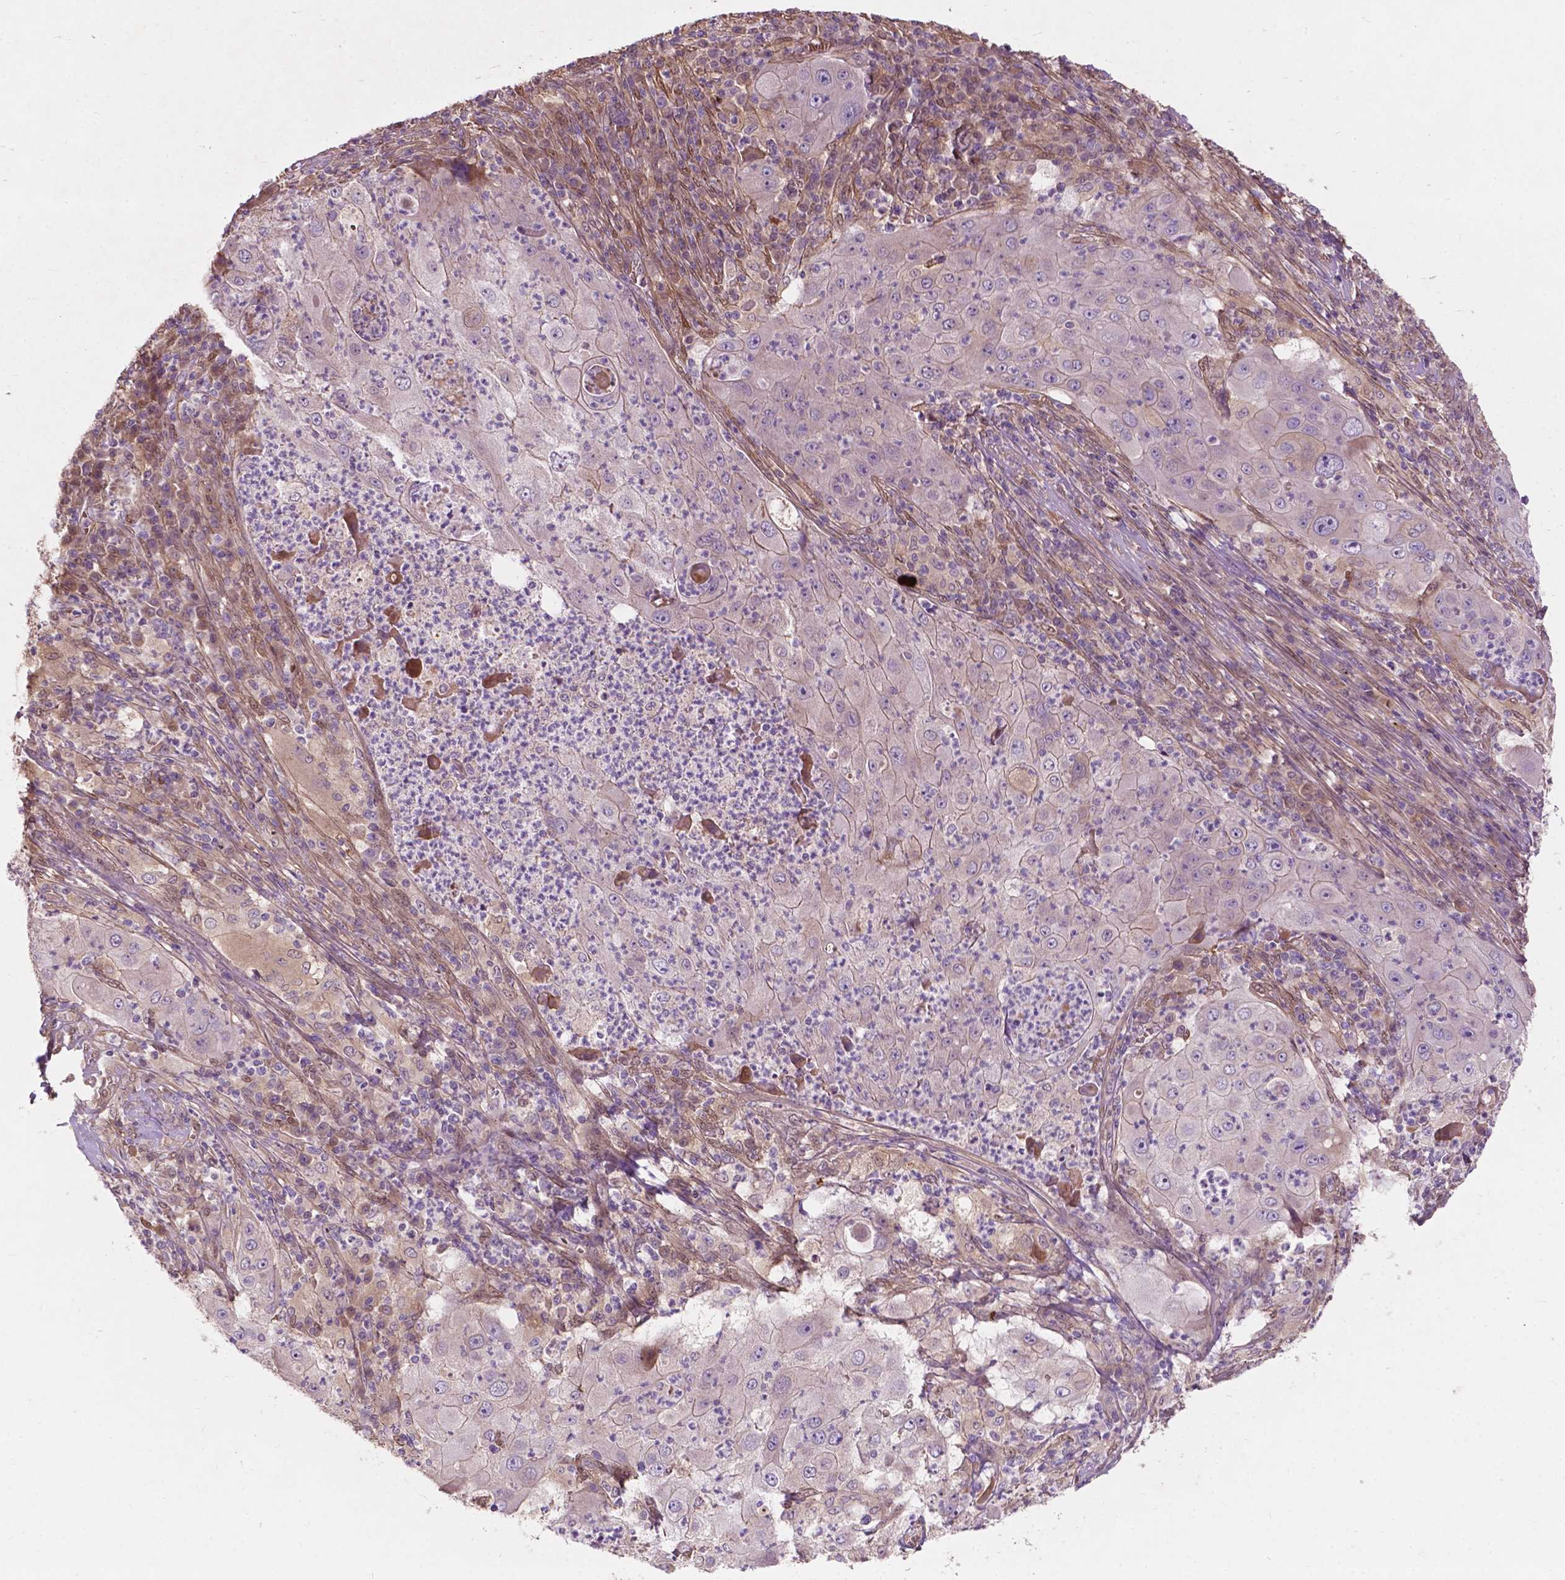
{"staining": {"intensity": "negative", "quantity": "none", "location": "none"}, "tissue": "lung cancer", "cell_type": "Tumor cells", "image_type": "cancer", "snomed": [{"axis": "morphology", "description": "Squamous cell carcinoma, NOS"}, {"axis": "topography", "description": "Lung"}], "caption": "Micrograph shows no protein positivity in tumor cells of lung cancer tissue. The staining is performed using DAB (3,3'-diaminobenzidine) brown chromogen with nuclei counter-stained in using hematoxylin.", "gene": "GPR37", "patient": {"sex": "female", "age": 59}}